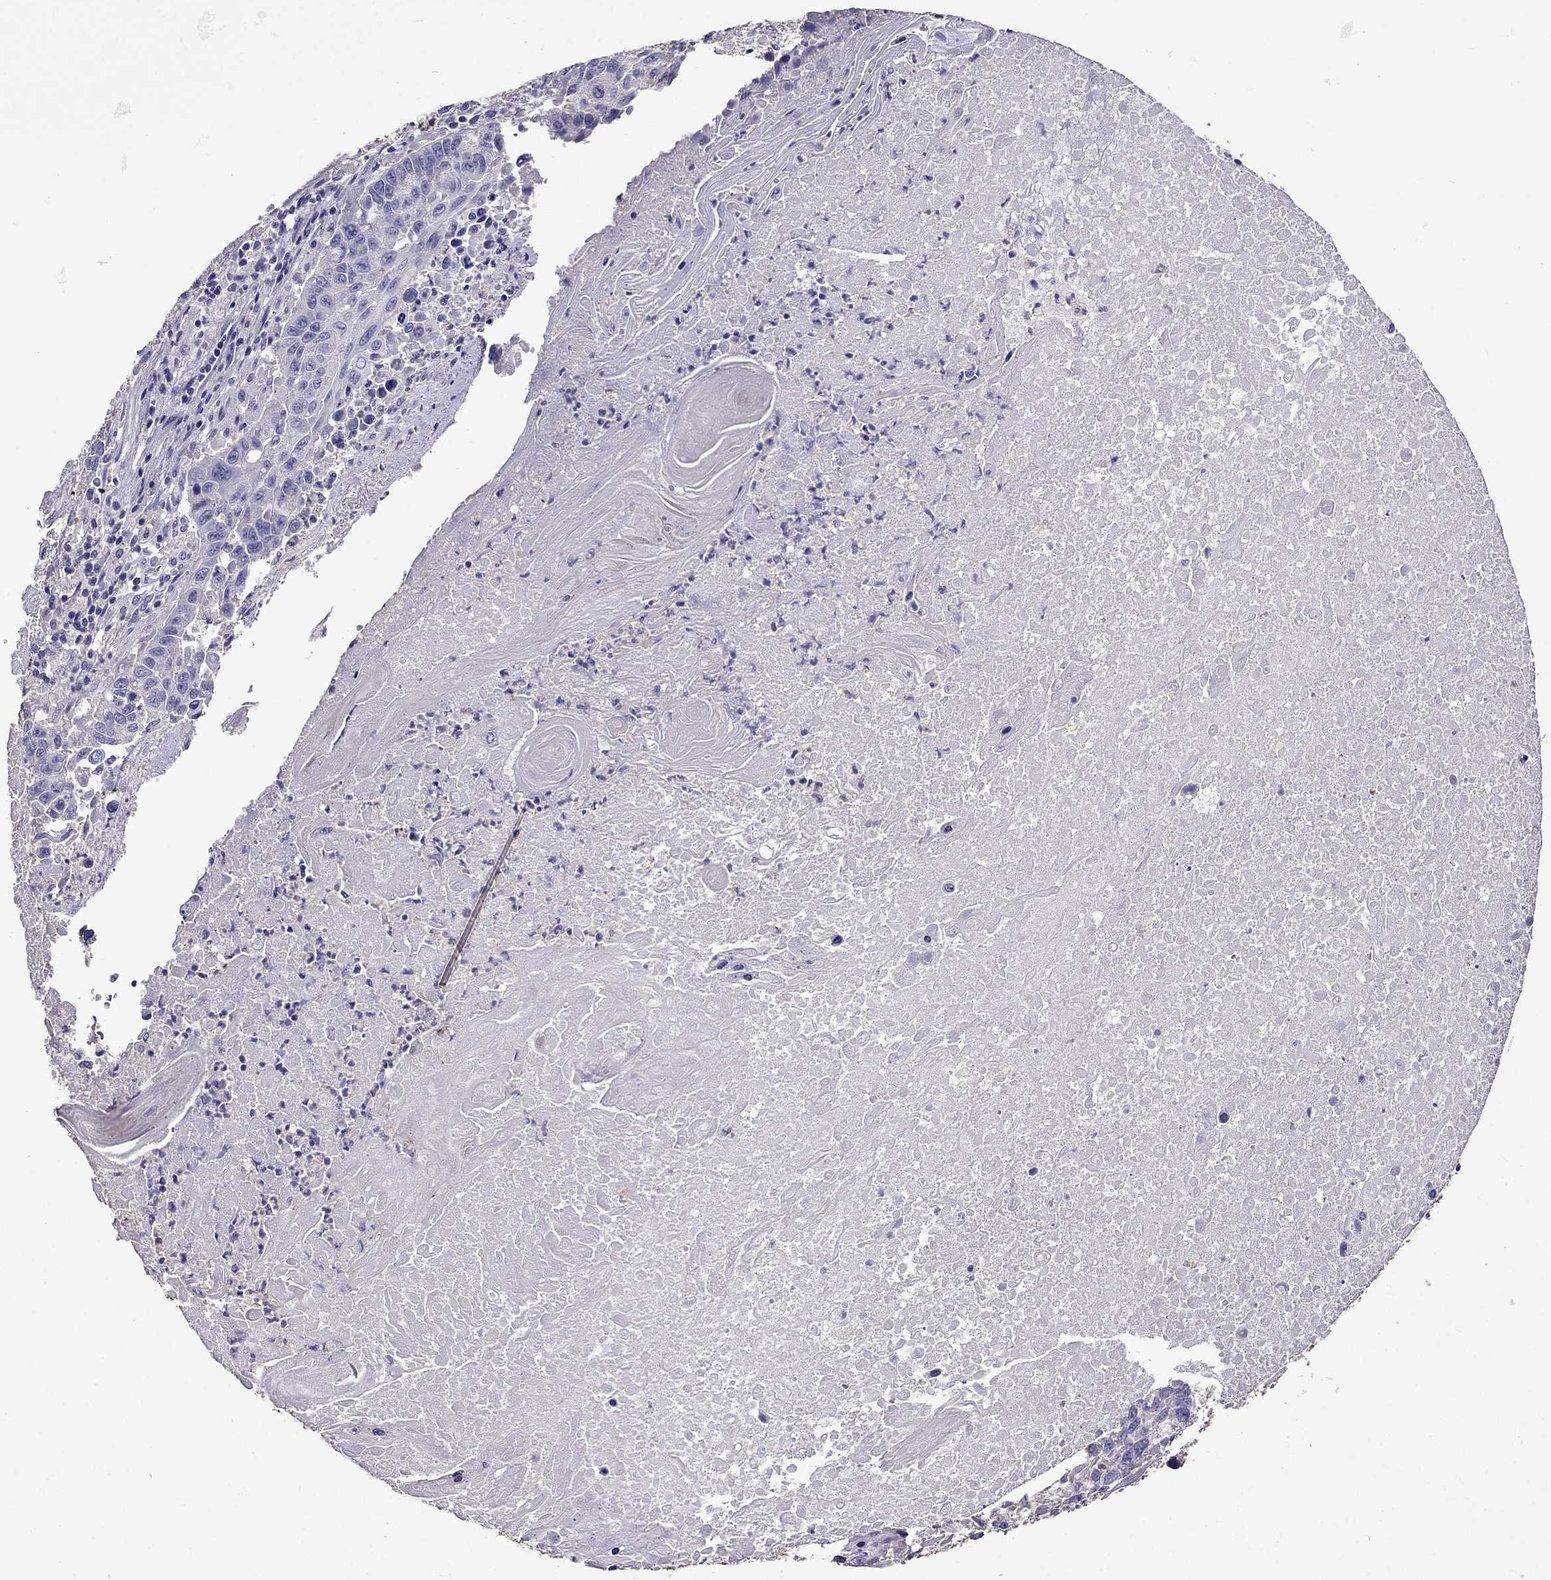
{"staining": {"intensity": "negative", "quantity": "none", "location": "none"}, "tissue": "lung cancer", "cell_type": "Tumor cells", "image_type": "cancer", "snomed": [{"axis": "morphology", "description": "Squamous cell carcinoma, NOS"}, {"axis": "topography", "description": "Lung"}], "caption": "Immunohistochemistry of human lung squamous cell carcinoma exhibits no expression in tumor cells.", "gene": "NKX3-1", "patient": {"sex": "male", "age": 73}}